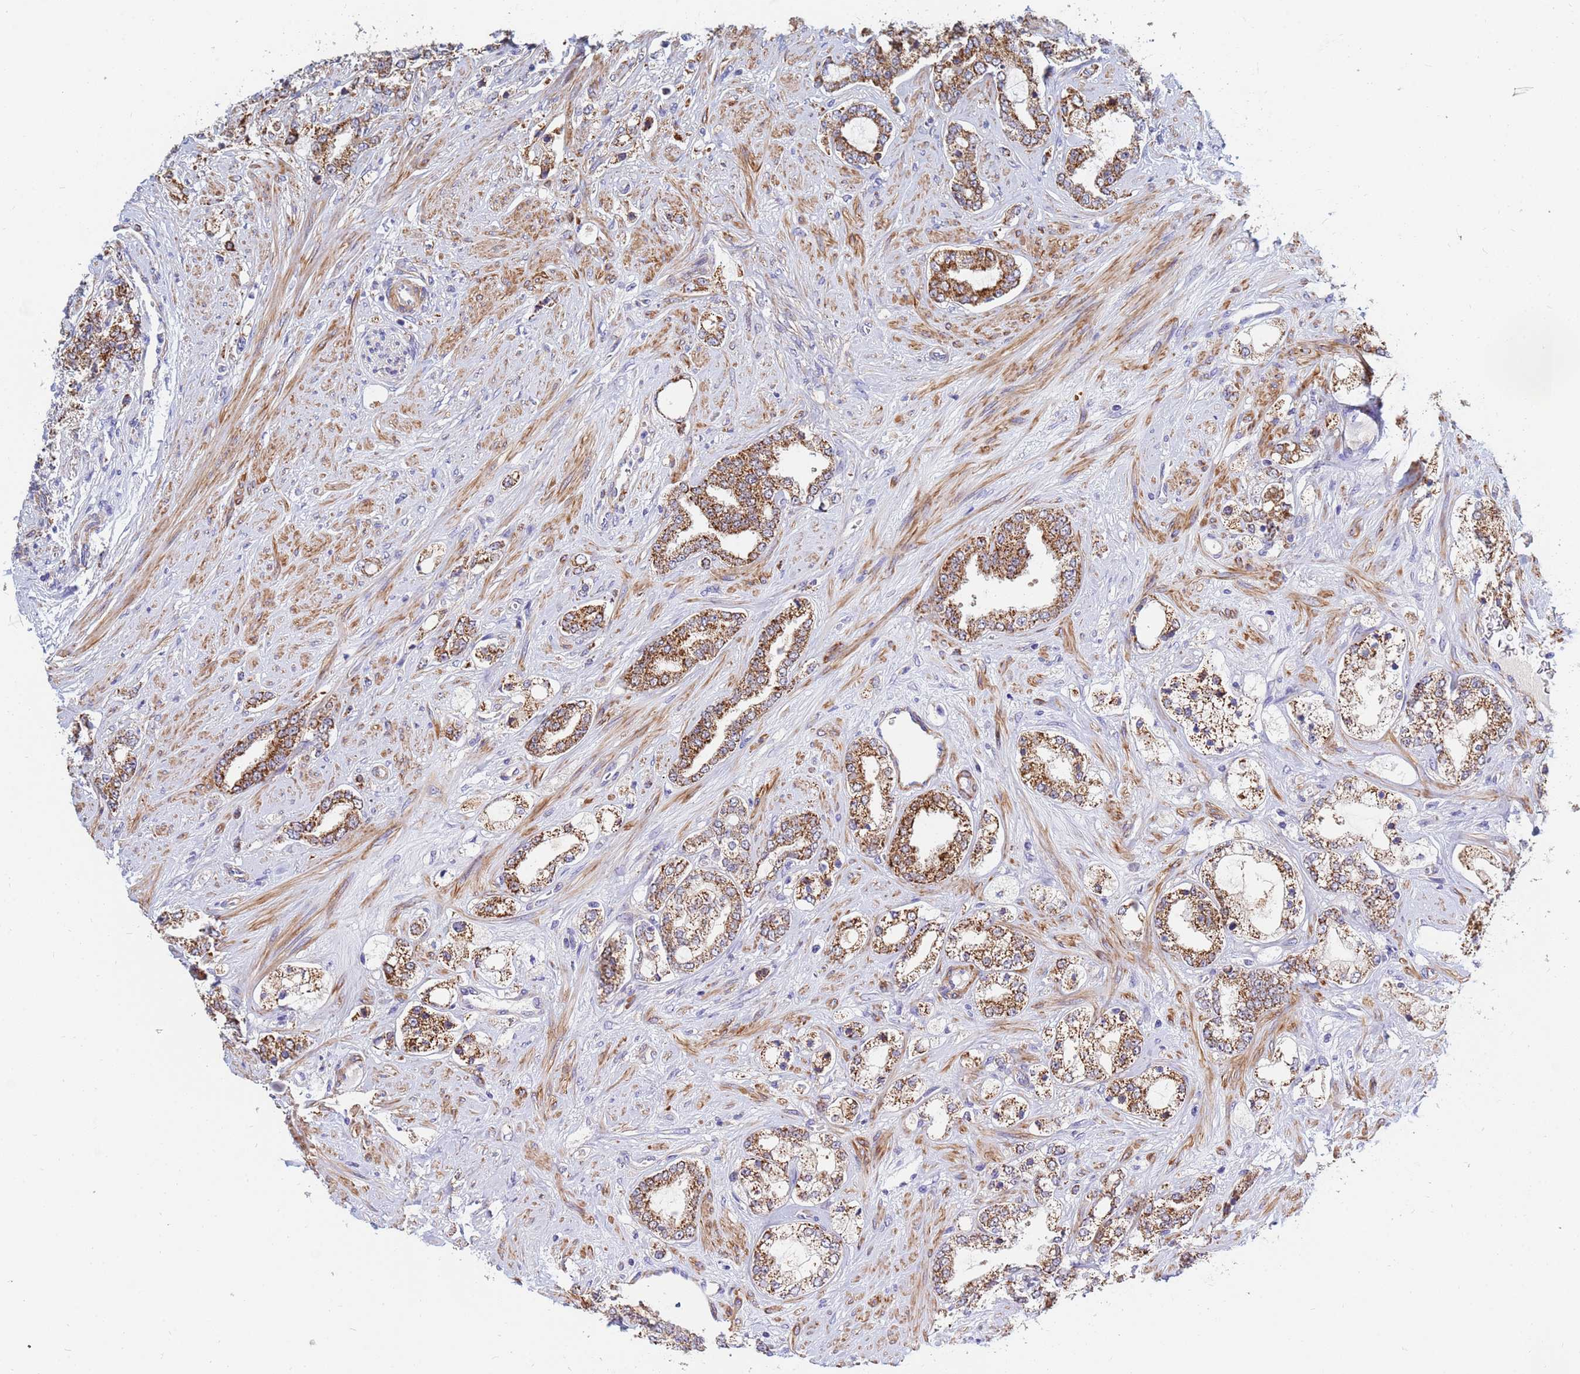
{"staining": {"intensity": "moderate", "quantity": ">75%", "location": "cytoplasmic/membranous"}, "tissue": "prostate cancer", "cell_type": "Tumor cells", "image_type": "cancer", "snomed": [{"axis": "morphology", "description": "Adenocarcinoma, High grade"}, {"axis": "topography", "description": "Prostate"}], "caption": "Immunohistochemistry (IHC) histopathology image of human prostate cancer stained for a protein (brown), which exhibits medium levels of moderate cytoplasmic/membranous positivity in approximately >75% of tumor cells.", "gene": "SDR39U1", "patient": {"sex": "male", "age": 64}}